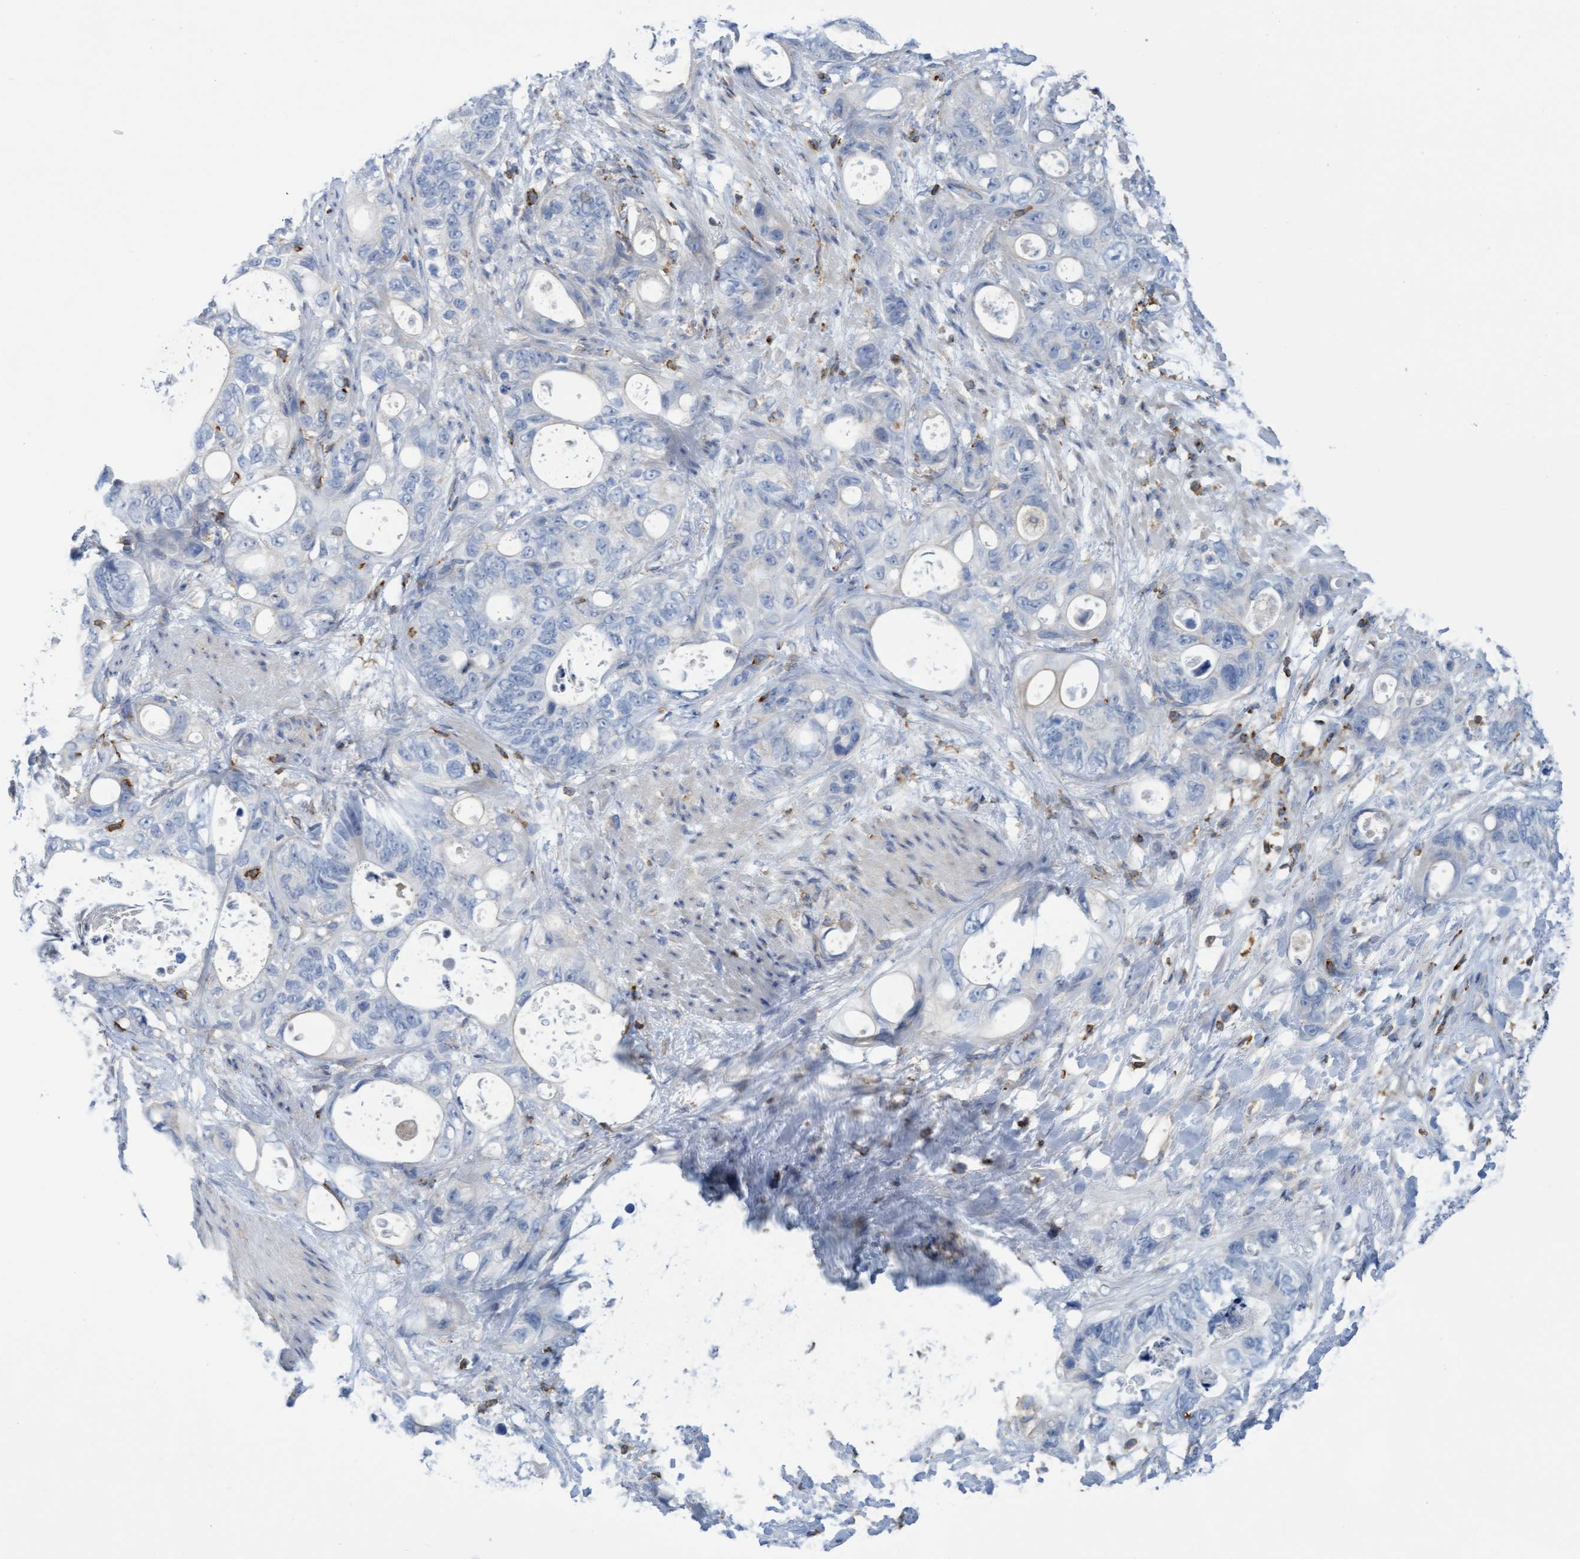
{"staining": {"intensity": "negative", "quantity": "none", "location": "none"}, "tissue": "stomach cancer", "cell_type": "Tumor cells", "image_type": "cancer", "snomed": [{"axis": "morphology", "description": "Normal tissue, NOS"}, {"axis": "morphology", "description": "Adenocarcinoma, NOS"}, {"axis": "topography", "description": "Stomach"}], "caption": "High power microscopy histopathology image of an immunohistochemistry histopathology image of adenocarcinoma (stomach), revealing no significant expression in tumor cells. The staining was performed using DAB (3,3'-diaminobenzidine) to visualize the protein expression in brown, while the nuclei were stained in blue with hematoxylin (Magnification: 20x).", "gene": "FNBP1", "patient": {"sex": "female", "age": 89}}